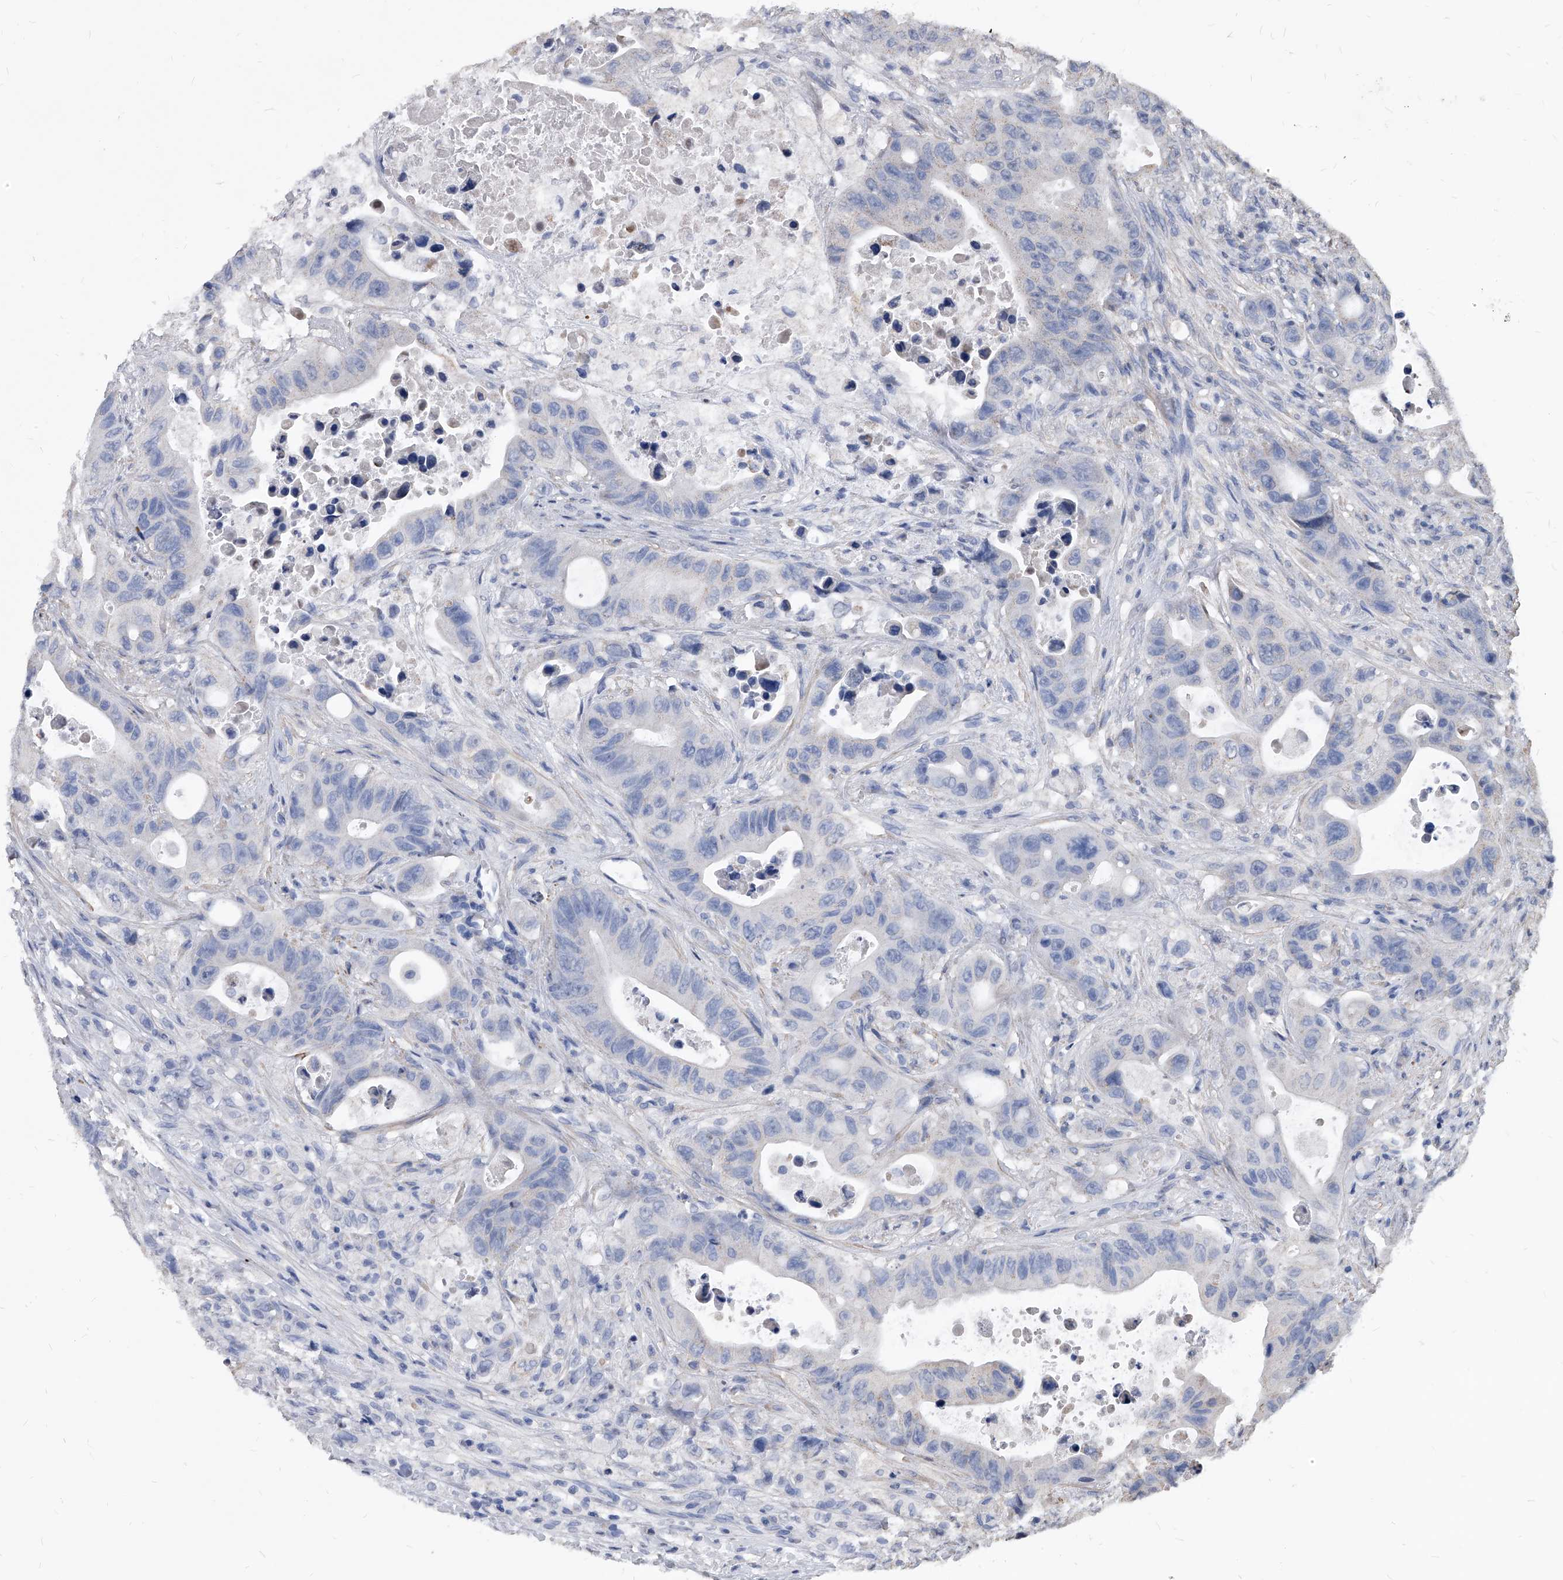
{"staining": {"intensity": "negative", "quantity": "none", "location": "none"}, "tissue": "colorectal cancer", "cell_type": "Tumor cells", "image_type": "cancer", "snomed": [{"axis": "morphology", "description": "Adenocarcinoma, NOS"}, {"axis": "topography", "description": "Colon"}], "caption": "An IHC micrograph of colorectal cancer (adenocarcinoma) is shown. There is no staining in tumor cells of colorectal cancer (adenocarcinoma).", "gene": "DUSP22", "patient": {"sex": "female", "age": 46}}